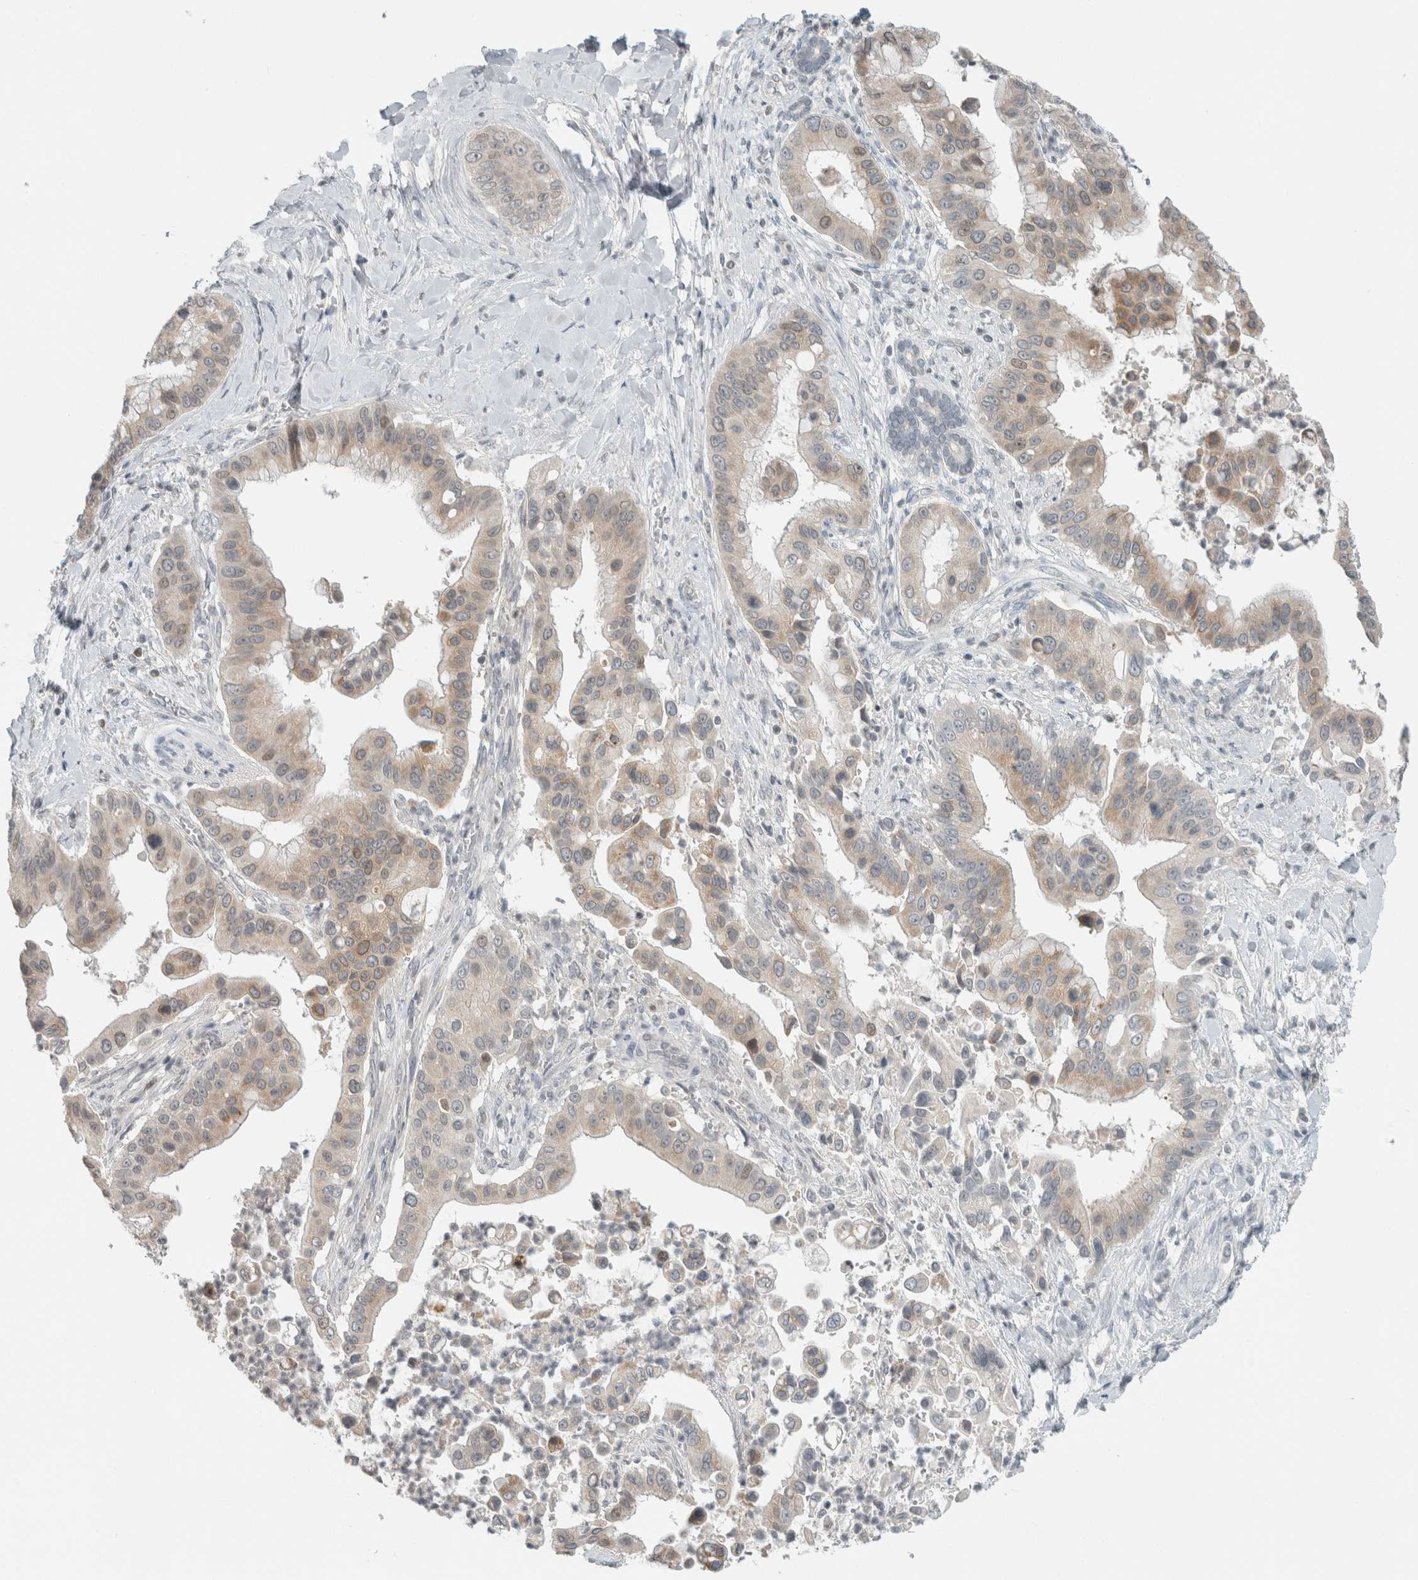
{"staining": {"intensity": "weak", "quantity": ">75%", "location": "cytoplasmic/membranous"}, "tissue": "liver cancer", "cell_type": "Tumor cells", "image_type": "cancer", "snomed": [{"axis": "morphology", "description": "Cholangiocarcinoma"}, {"axis": "topography", "description": "Liver"}], "caption": "Approximately >75% of tumor cells in liver cancer show weak cytoplasmic/membranous protein expression as visualized by brown immunohistochemical staining.", "gene": "TRIT1", "patient": {"sex": "female", "age": 54}}